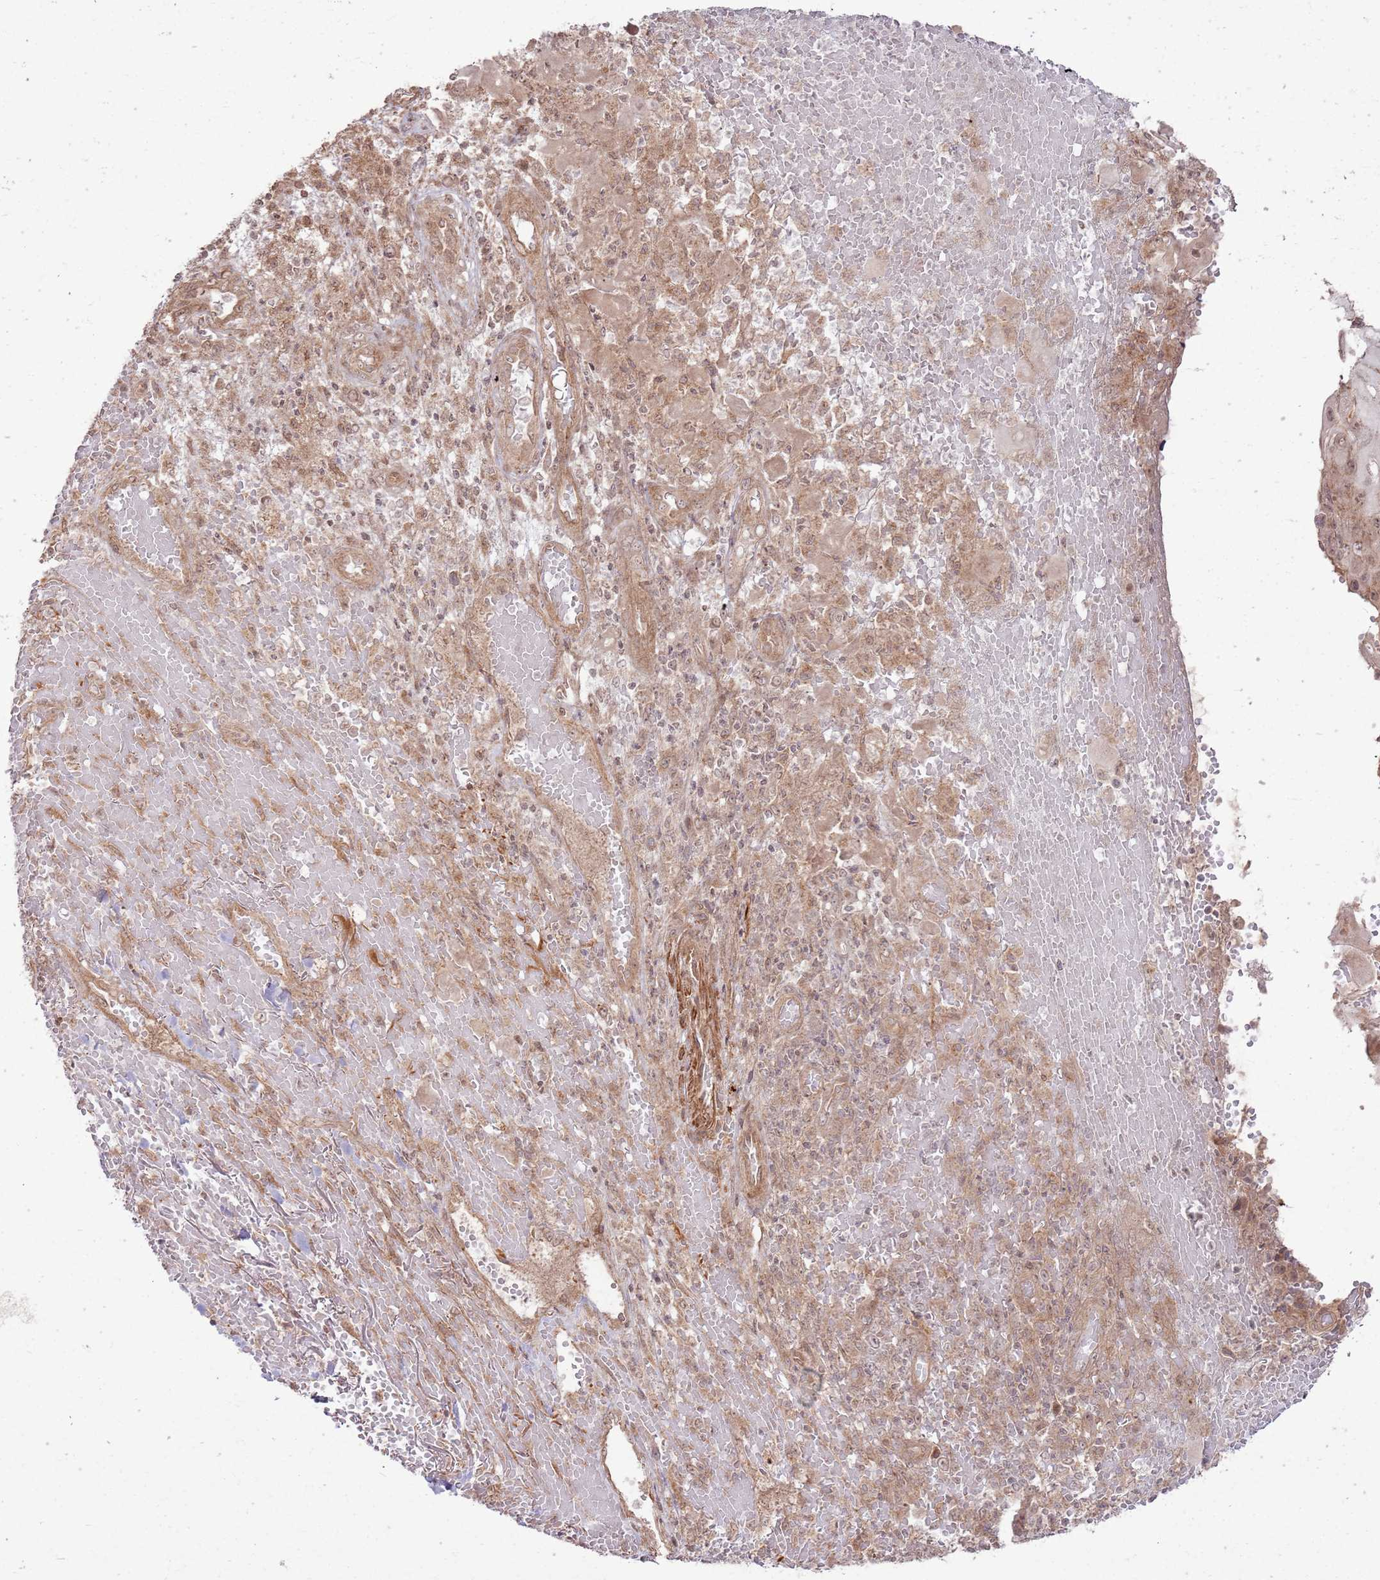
{"staining": {"intensity": "moderate", "quantity": "25%-75%", "location": "cytoplasmic/membranous,nuclear"}, "tissue": "skin cancer", "cell_type": "Tumor cells", "image_type": "cancer", "snomed": [{"axis": "morphology", "description": "Normal tissue, NOS"}, {"axis": "morphology", "description": "Squamous cell carcinoma, NOS"}, {"axis": "topography", "description": "Skin"}, {"axis": "topography", "description": "Cartilage tissue"}], "caption": "Immunohistochemical staining of human skin cancer shows medium levels of moderate cytoplasmic/membranous and nuclear expression in approximately 25%-75% of tumor cells.", "gene": "ZNF623", "patient": {"sex": "female", "age": 79}}